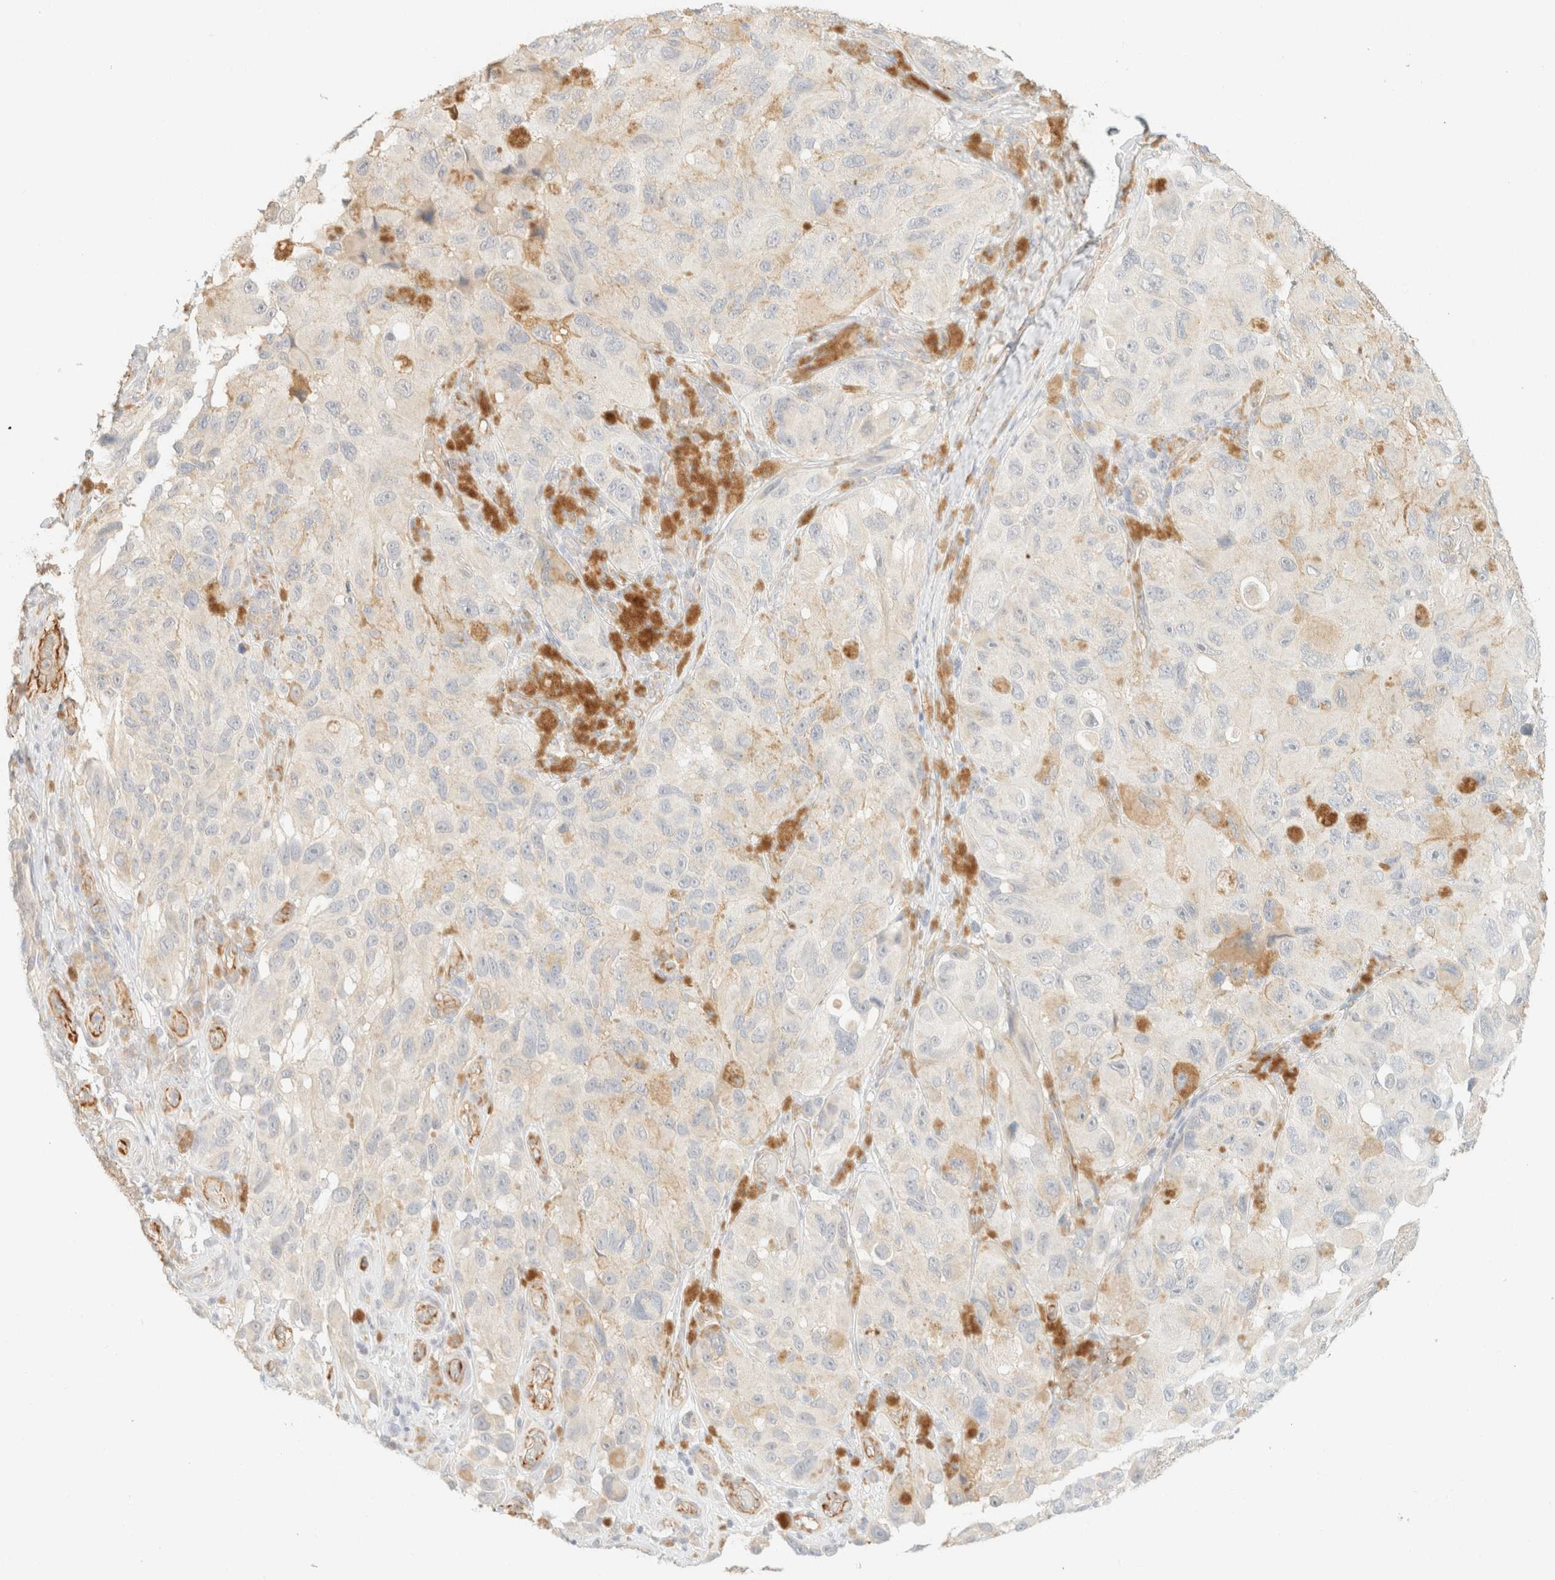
{"staining": {"intensity": "negative", "quantity": "none", "location": "none"}, "tissue": "melanoma", "cell_type": "Tumor cells", "image_type": "cancer", "snomed": [{"axis": "morphology", "description": "Malignant melanoma, NOS"}, {"axis": "topography", "description": "Skin"}], "caption": "Immunohistochemistry (IHC) micrograph of human melanoma stained for a protein (brown), which displays no positivity in tumor cells. Brightfield microscopy of IHC stained with DAB (brown) and hematoxylin (blue), captured at high magnification.", "gene": "SPARCL1", "patient": {"sex": "female", "age": 73}}